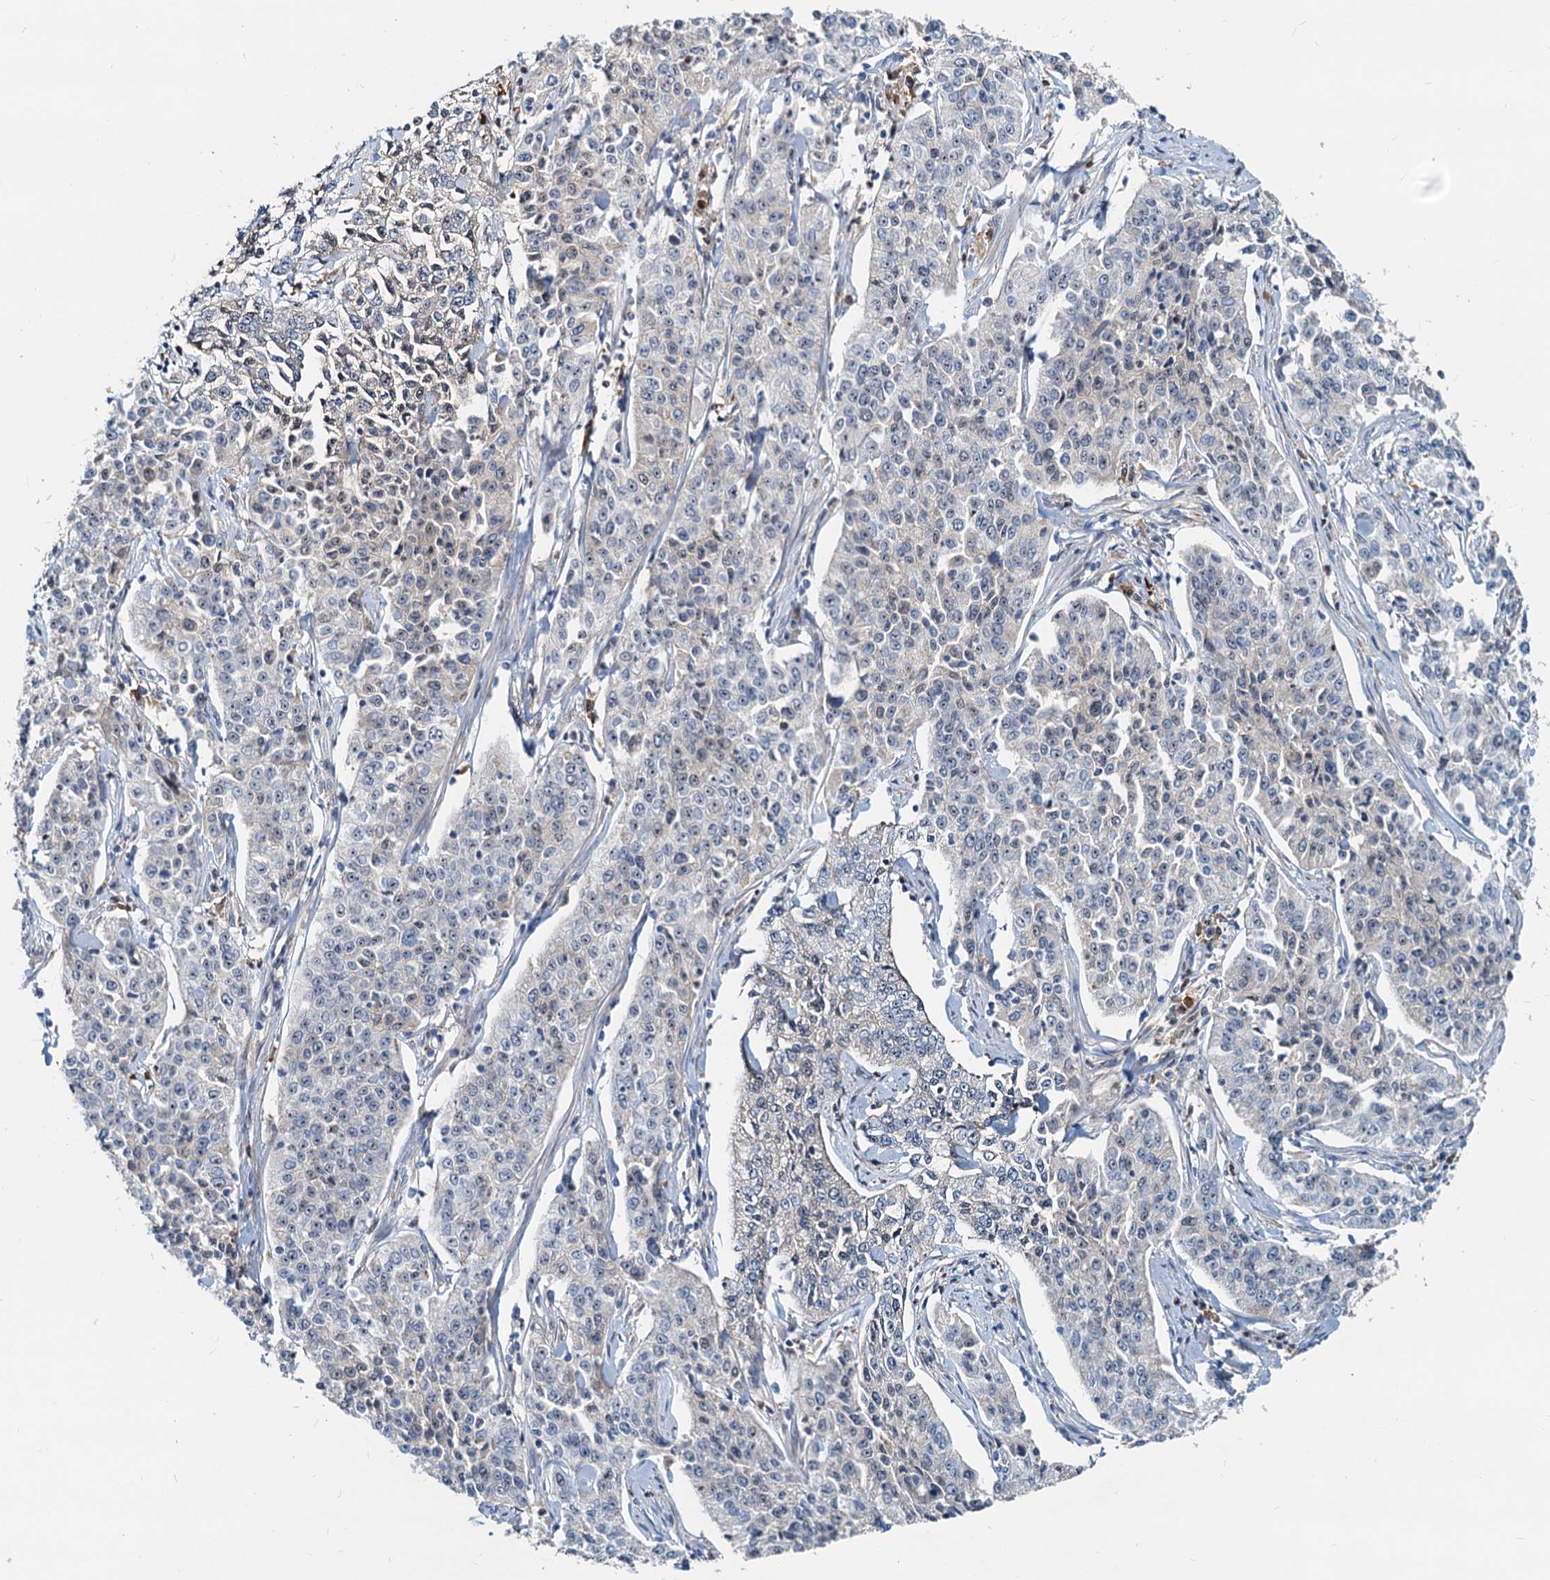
{"staining": {"intensity": "negative", "quantity": "none", "location": "none"}, "tissue": "cervical cancer", "cell_type": "Tumor cells", "image_type": "cancer", "snomed": [{"axis": "morphology", "description": "Squamous cell carcinoma, NOS"}, {"axis": "topography", "description": "Cervix"}], "caption": "DAB (3,3'-diaminobenzidine) immunohistochemical staining of cervical squamous cell carcinoma reveals no significant staining in tumor cells.", "gene": "RGS7BP", "patient": {"sex": "female", "age": 35}}